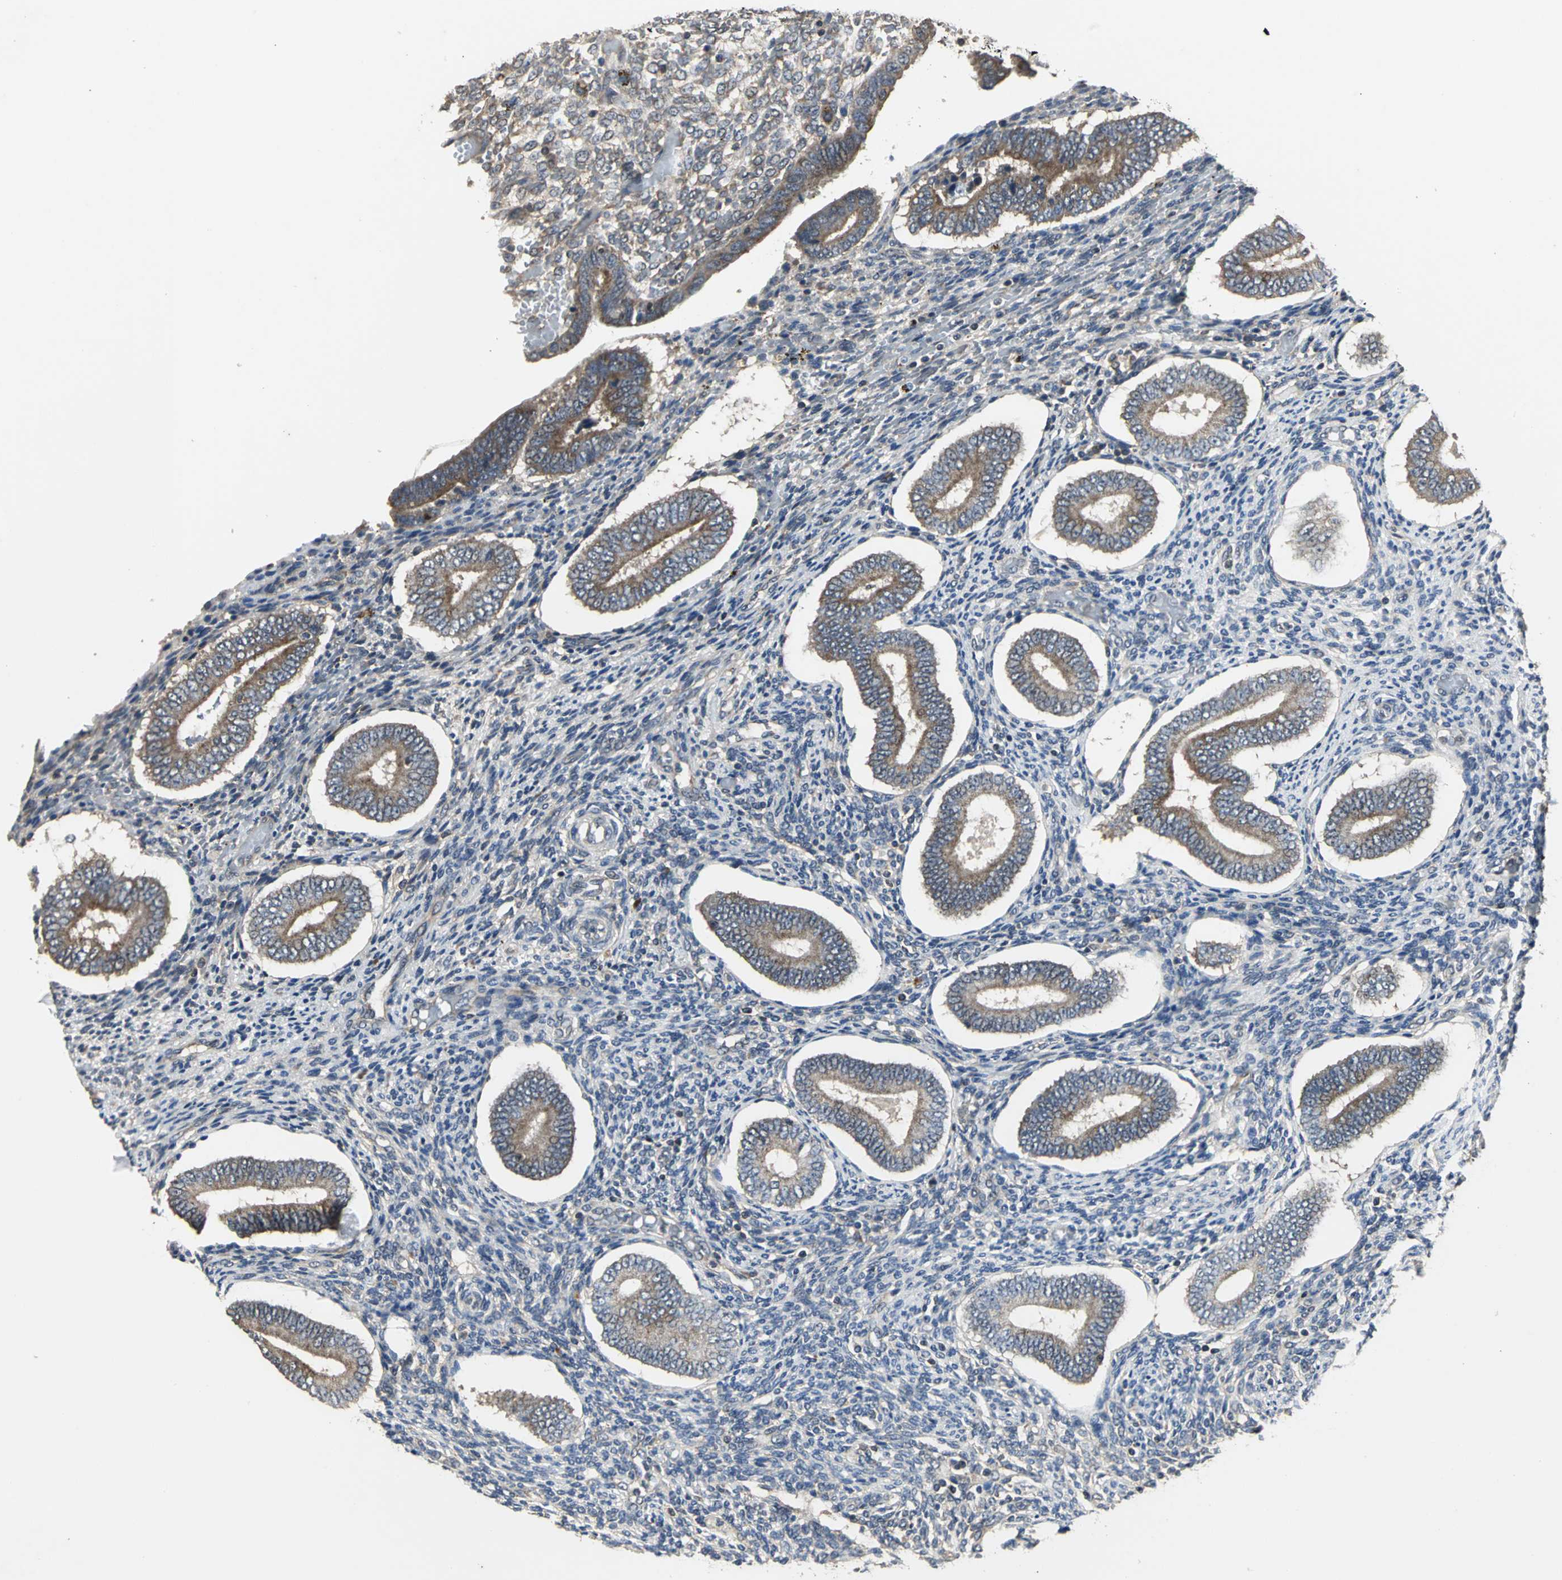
{"staining": {"intensity": "weak", "quantity": "<25%", "location": "cytoplasmic/membranous"}, "tissue": "endometrium", "cell_type": "Cells in endometrial stroma", "image_type": "normal", "snomed": [{"axis": "morphology", "description": "Normal tissue, NOS"}, {"axis": "topography", "description": "Endometrium"}], "caption": "Histopathology image shows no significant protein positivity in cells in endometrial stroma of normal endometrium.", "gene": "IRF3", "patient": {"sex": "female", "age": 42}}